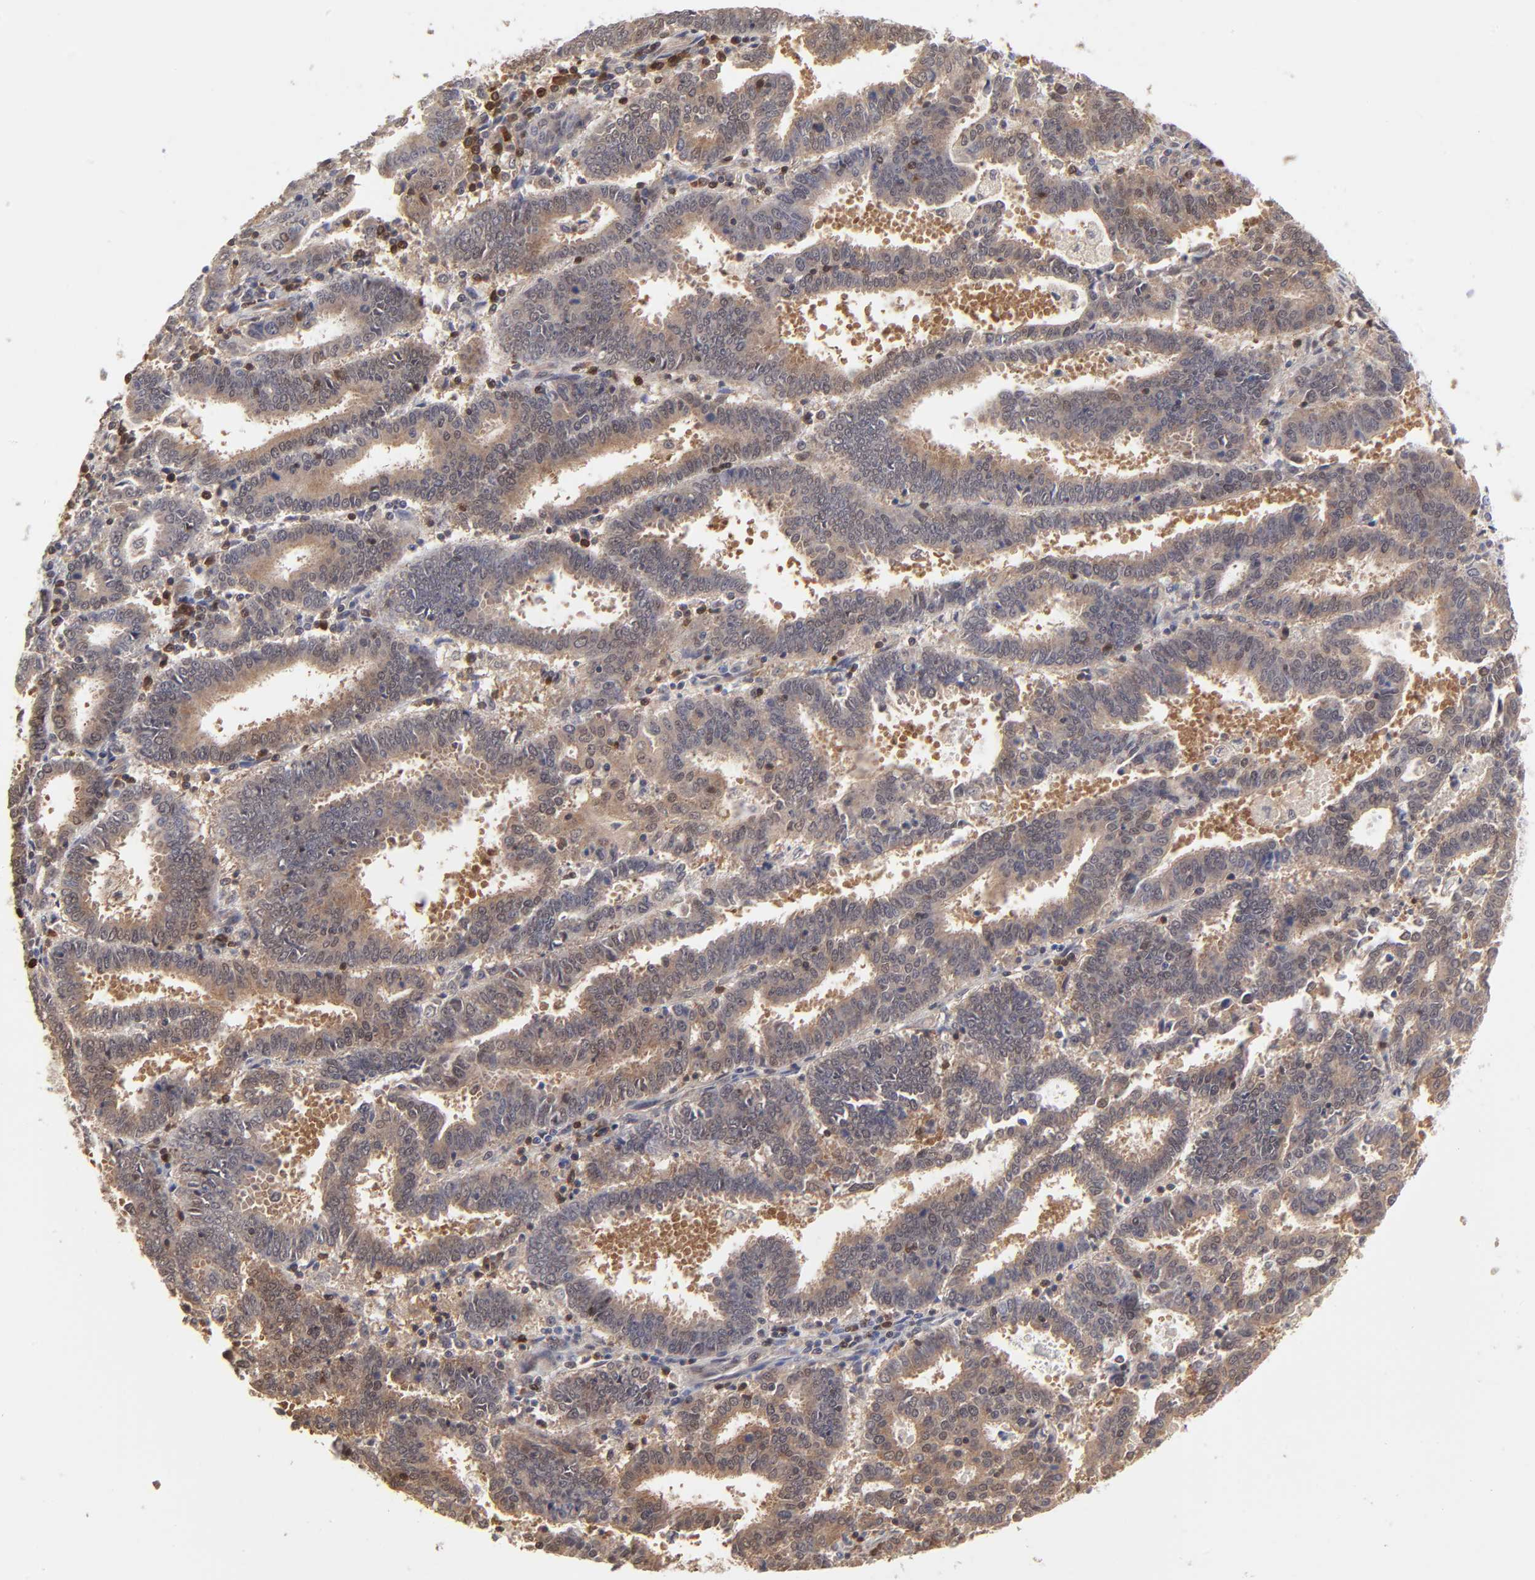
{"staining": {"intensity": "weak", "quantity": "25%-75%", "location": "cytoplasmic/membranous"}, "tissue": "endometrial cancer", "cell_type": "Tumor cells", "image_type": "cancer", "snomed": [{"axis": "morphology", "description": "Adenocarcinoma, NOS"}, {"axis": "topography", "description": "Uterus"}], "caption": "Immunohistochemical staining of human endometrial cancer (adenocarcinoma) demonstrates weak cytoplasmic/membranous protein staining in about 25%-75% of tumor cells. (IHC, brightfield microscopy, high magnification).", "gene": "CASP3", "patient": {"sex": "female", "age": 83}}